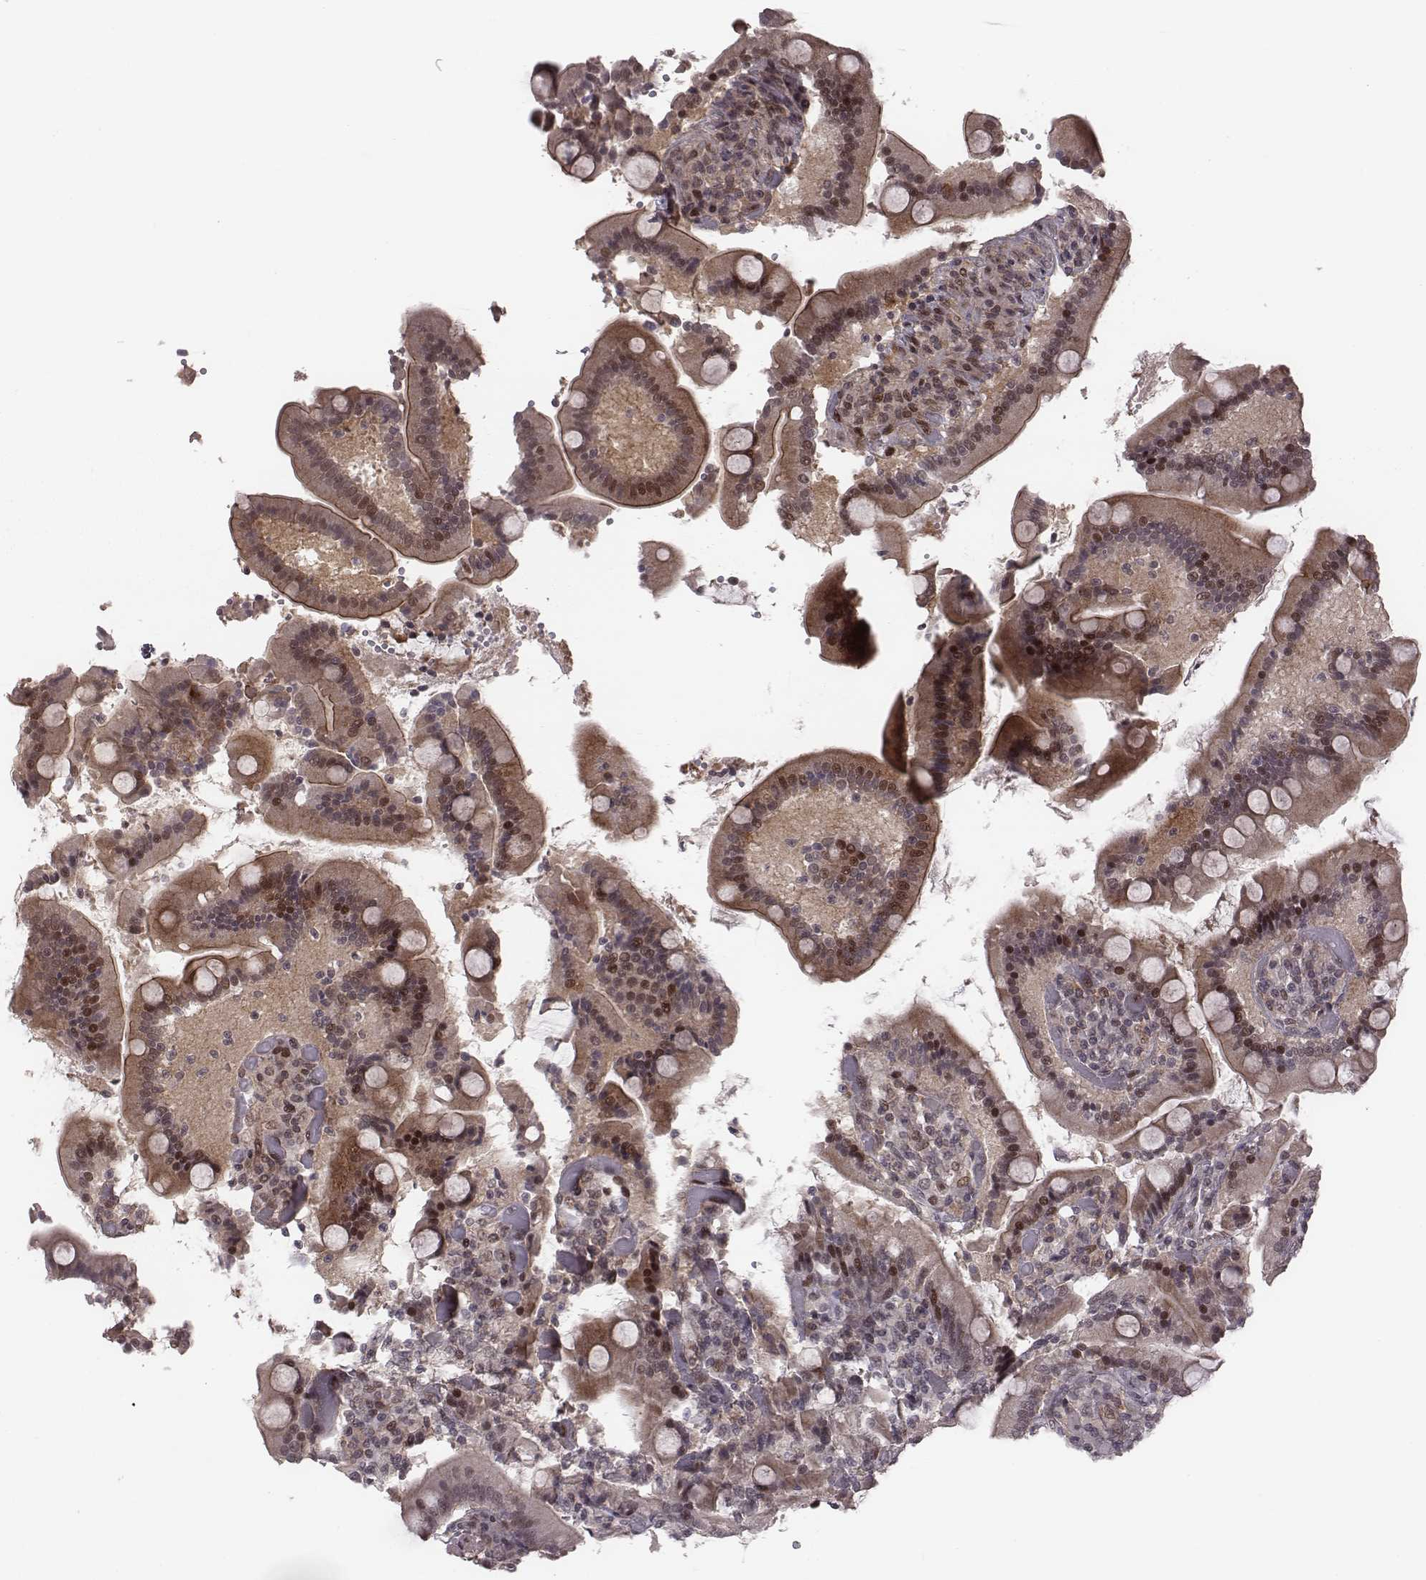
{"staining": {"intensity": "moderate", "quantity": "25%-75%", "location": "cytoplasmic/membranous,nuclear"}, "tissue": "duodenum", "cell_type": "Glandular cells", "image_type": "normal", "snomed": [{"axis": "morphology", "description": "Normal tissue, NOS"}, {"axis": "topography", "description": "Duodenum"}], "caption": "A medium amount of moderate cytoplasmic/membranous,nuclear staining is appreciated in approximately 25%-75% of glandular cells in benign duodenum.", "gene": "RPL3", "patient": {"sex": "female", "age": 62}}